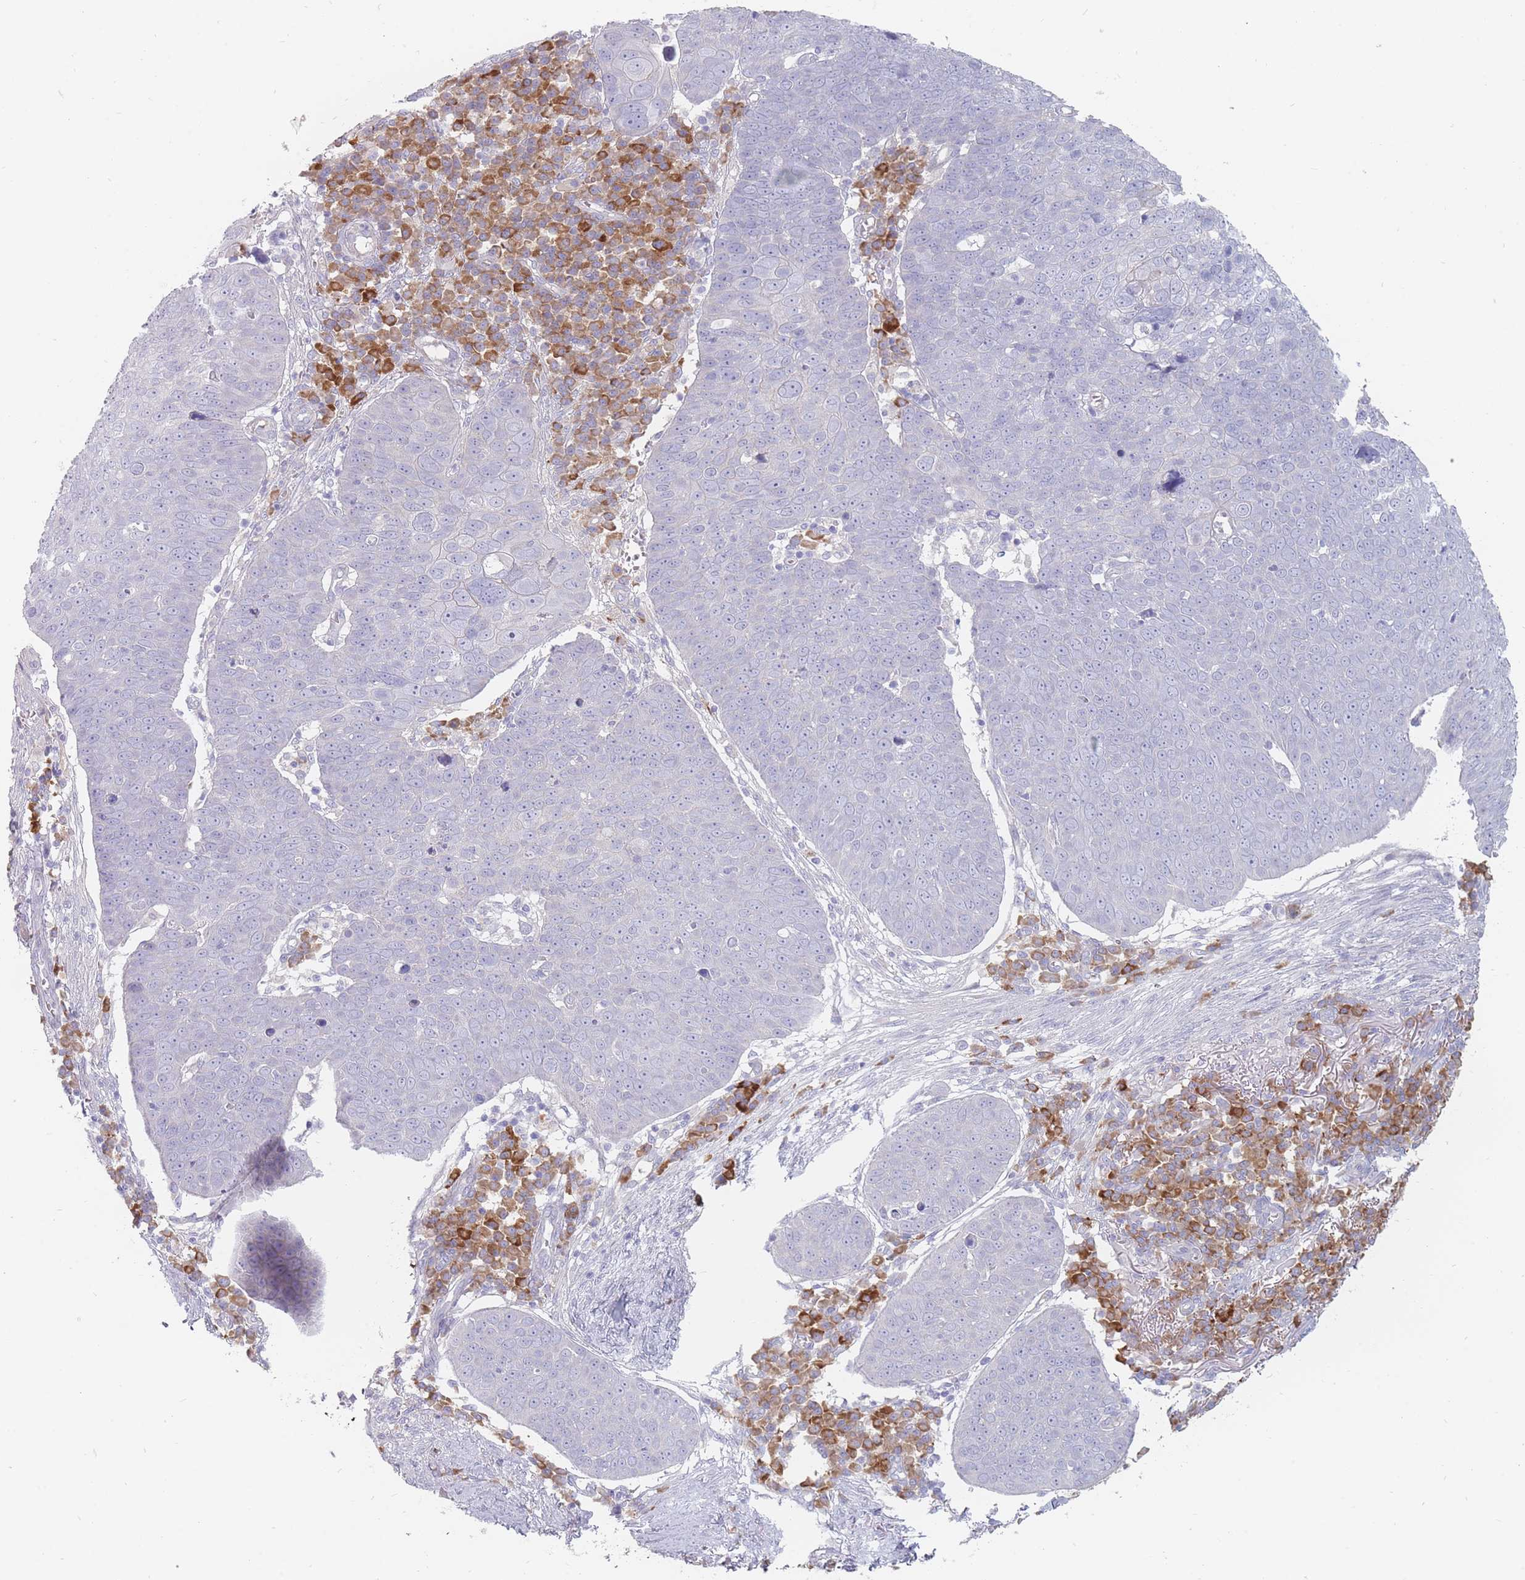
{"staining": {"intensity": "negative", "quantity": "none", "location": "none"}, "tissue": "skin cancer", "cell_type": "Tumor cells", "image_type": "cancer", "snomed": [{"axis": "morphology", "description": "Squamous cell carcinoma, NOS"}, {"axis": "topography", "description": "Skin"}], "caption": "The photomicrograph reveals no staining of tumor cells in squamous cell carcinoma (skin). (Immunohistochemistry (ihc), brightfield microscopy, high magnification).", "gene": "ERBIN", "patient": {"sex": "male", "age": 71}}